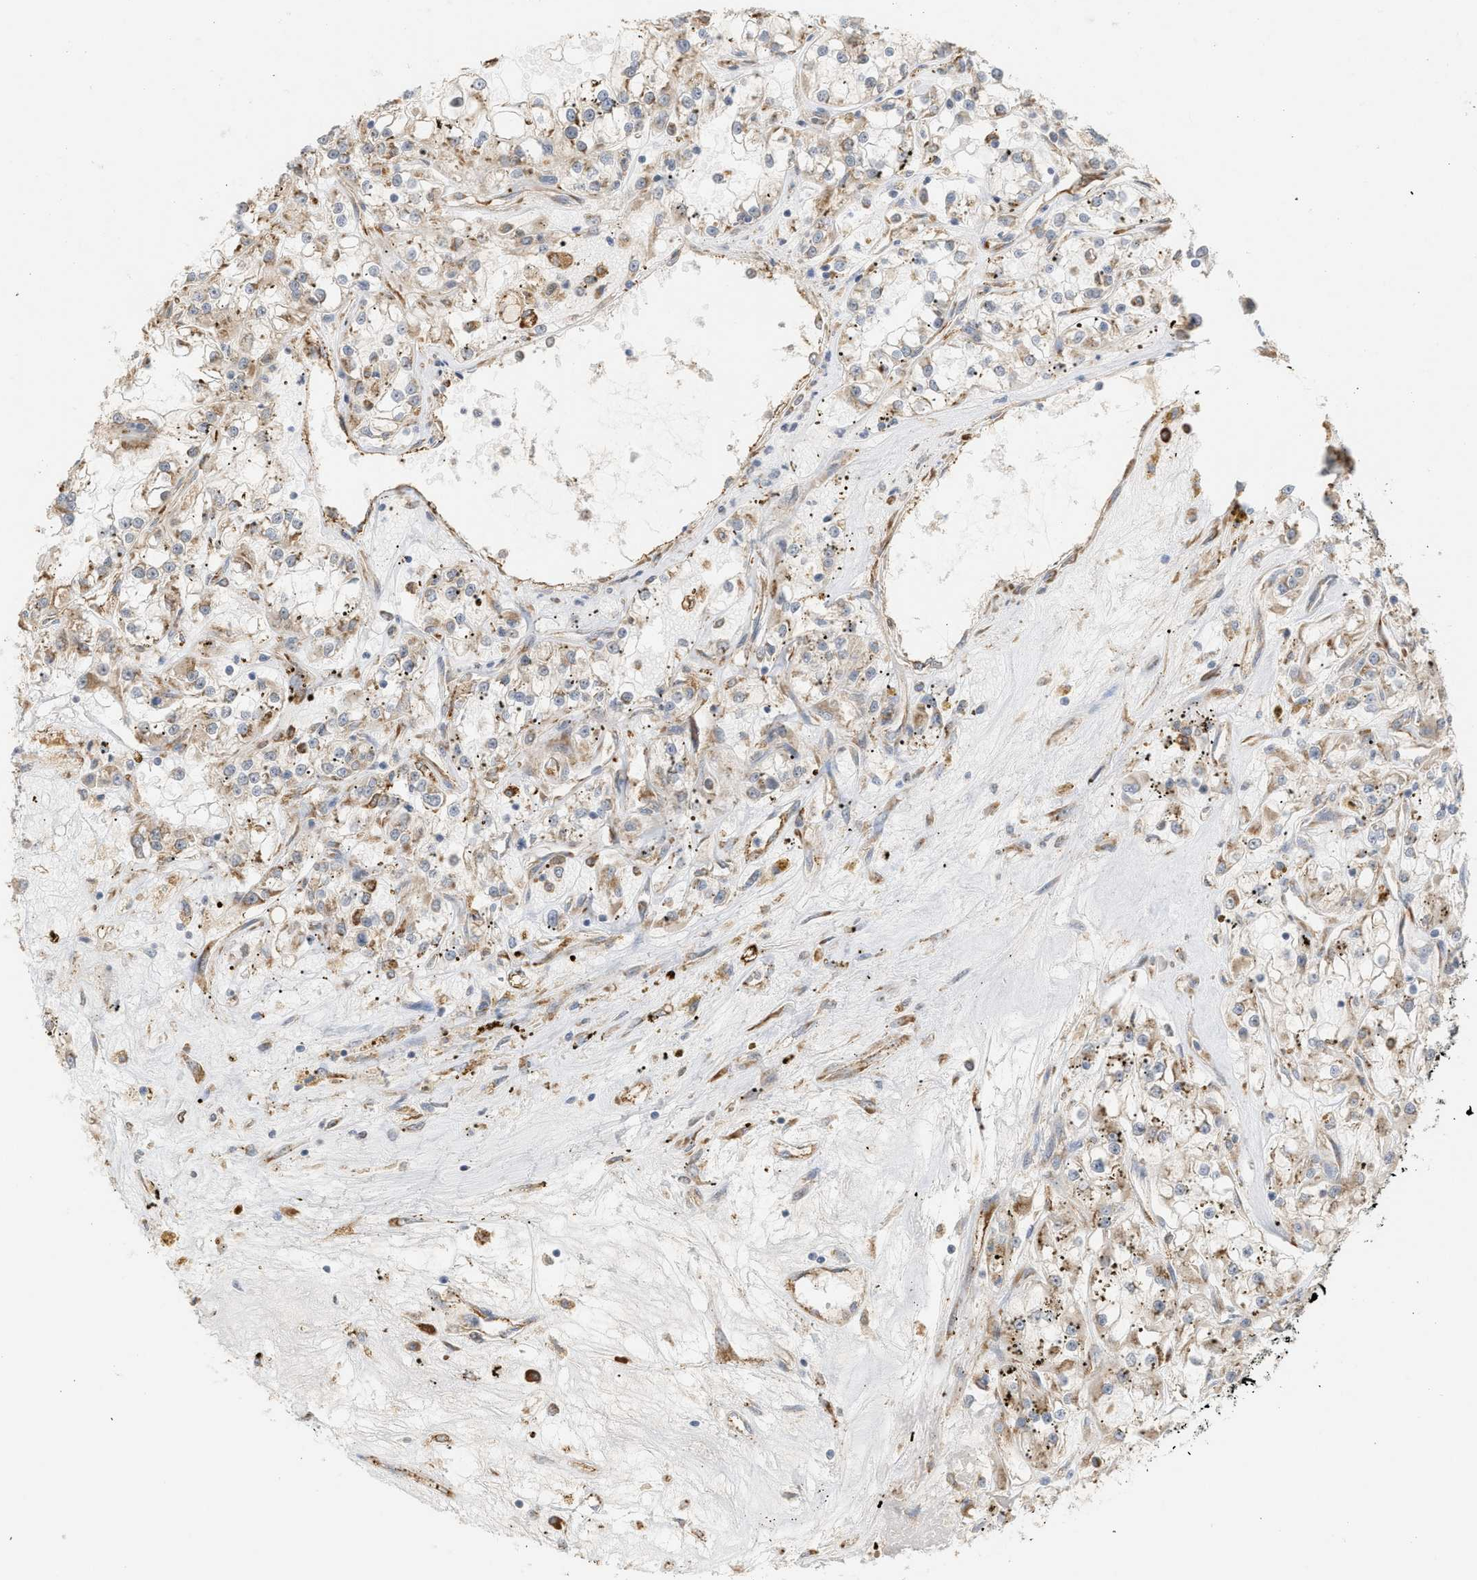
{"staining": {"intensity": "moderate", "quantity": ">75%", "location": "cytoplasmic/membranous"}, "tissue": "renal cancer", "cell_type": "Tumor cells", "image_type": "cancer", "snomed": [{"axis": "morphology", "description": "Adenocarcinoma, NOS"}, {"axis": "topography", "description": "Kidney"}], "caption": "Human renal cancer (adenocarcinoma) stained with a brown dye reveals moderate cytoplasmic/membranous positive positivity in approximately >75% of tumor cells.", "gene": "SVOP", "patient": {"sex": "female", "age": 52}}